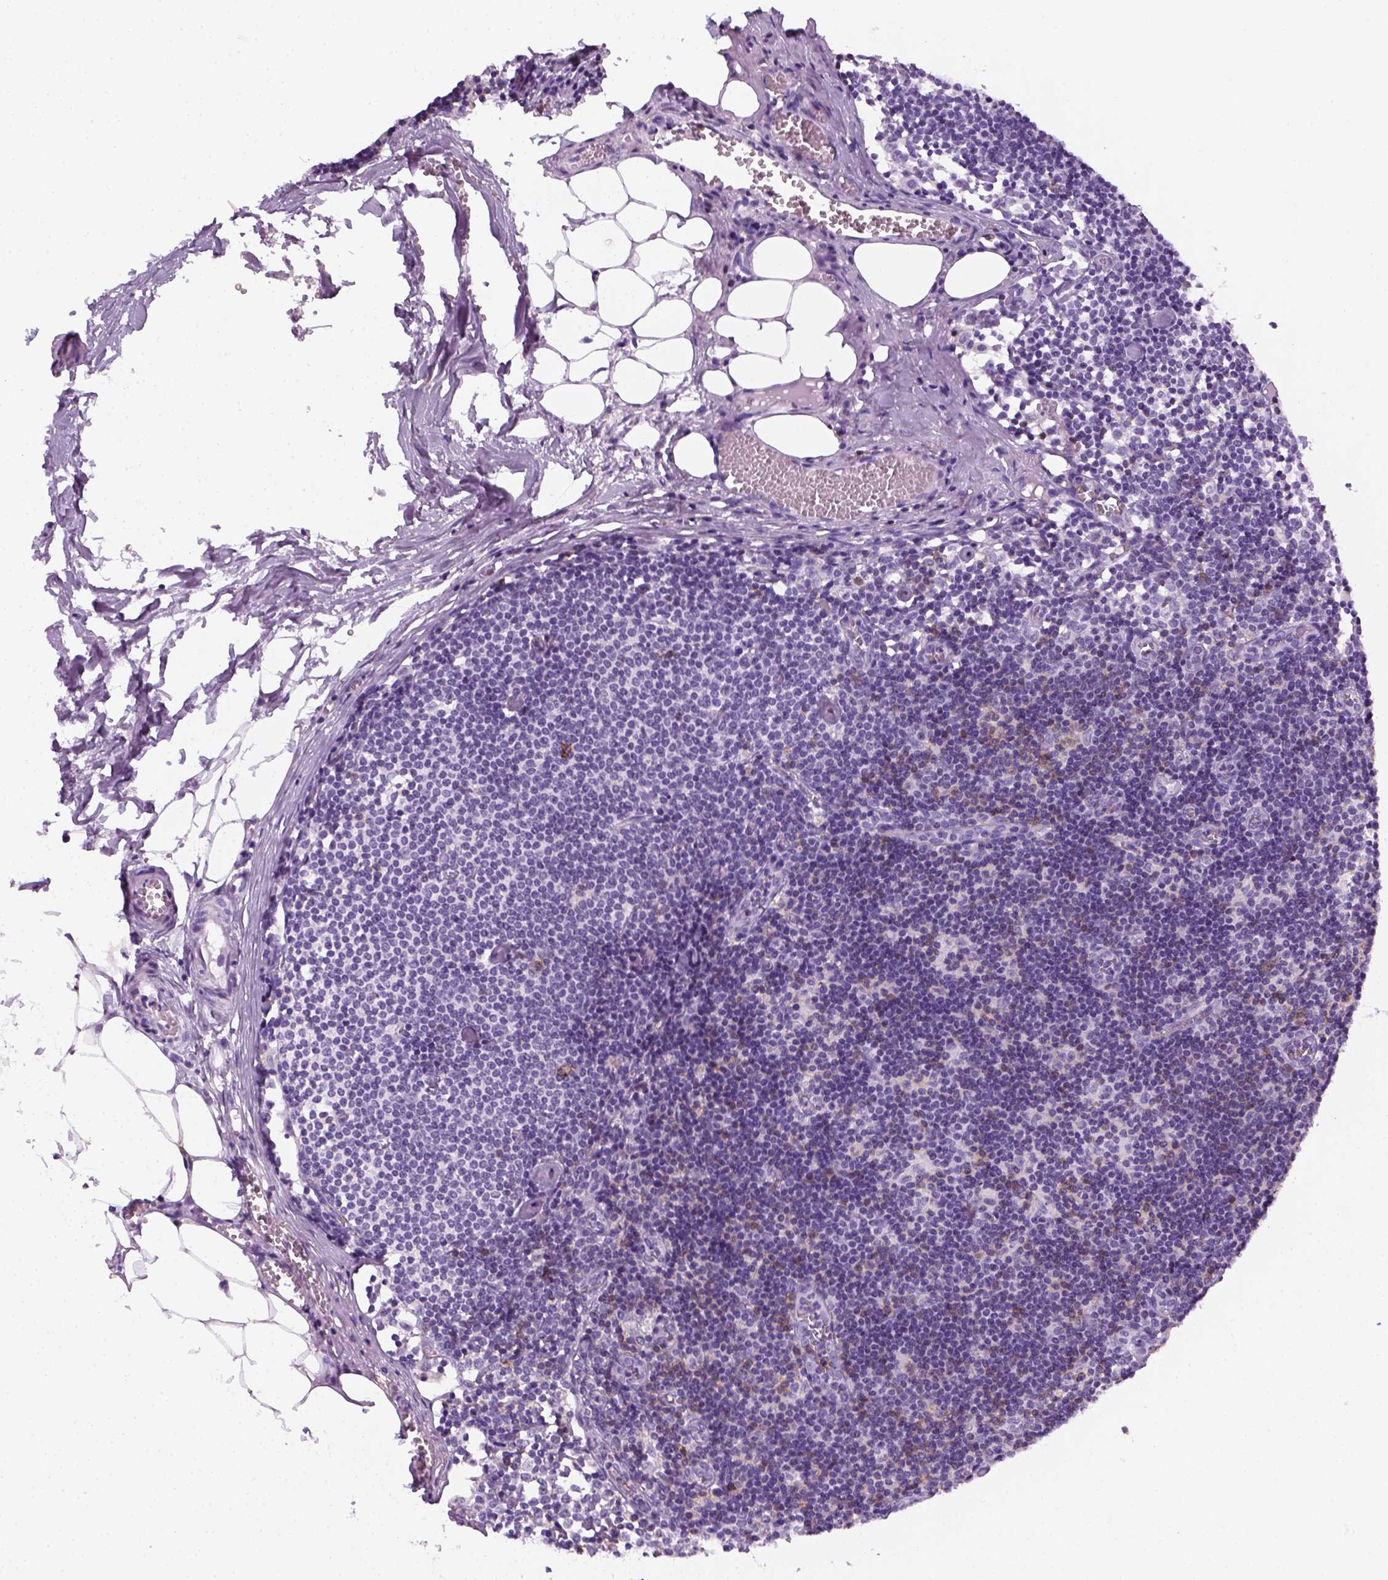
{"staining": {"intensity": "negative", "quantity": "none", "location": "none"}, "tissue": "lymph node", "cell_type": "Germinal center cells", "image_type": "normal", "snomed": [{"axis": "morphology", "description": "Normal tissue, NOS"}, {"axis": "topography", "description": "Lymph node"}], "caption": "Histopathology image shows no significant protein positivity in germinal center cells of normal lymph node.", "gene": "AQP3", "patient": {"sex": "female", "age": 52}}